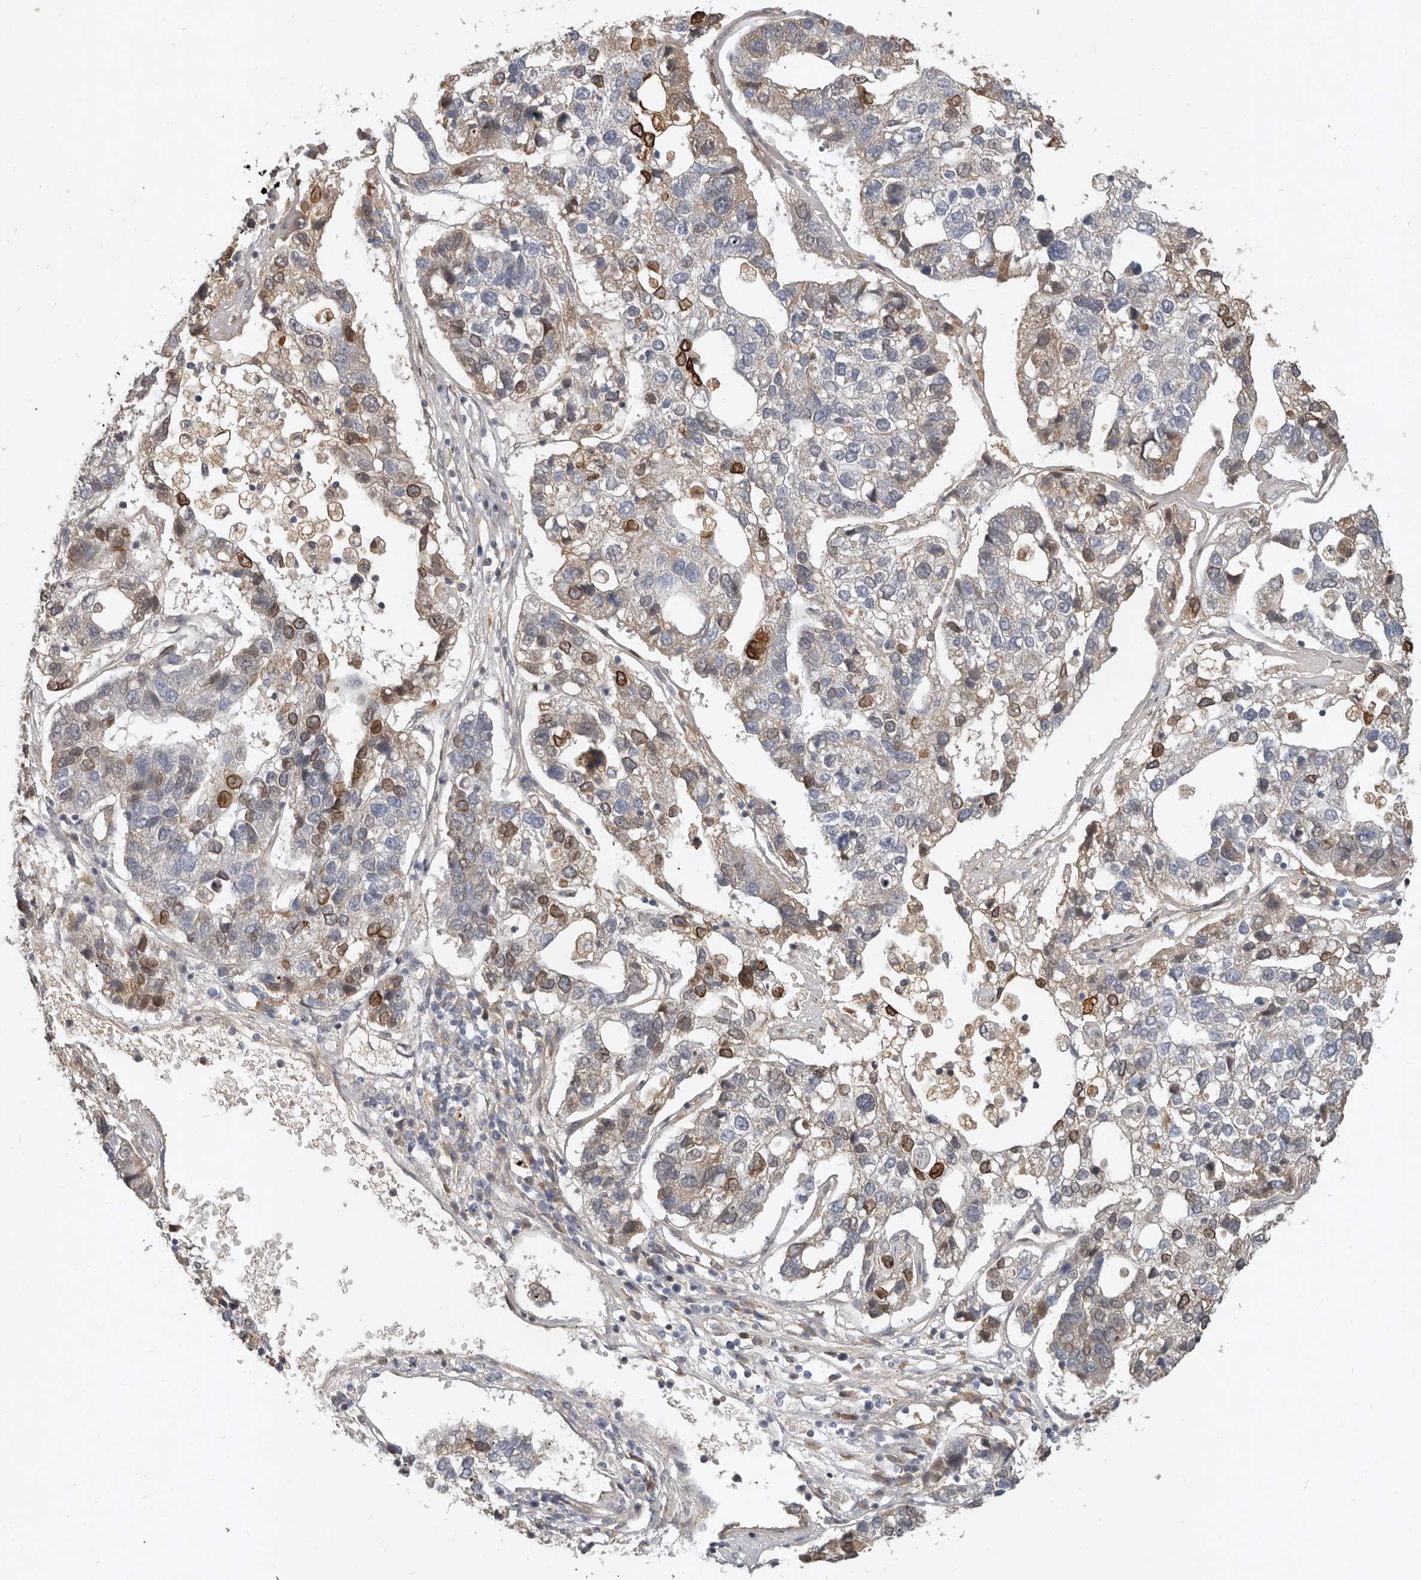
{"staining": {"intensity": "moderate", "quantity": "<25%", "location": "nuclear"}, "tissue": "pancreatic cancer", "cell_type": "Tumor cells", "image_type": "cancer", "snomed": [{"axis": "morphology", "description": "Adenocarcinoma, NOS"}, {"axis": "topography", "description": "Pancreas"}], "caption": "DAB (3,3'-diaminobenzidine) immunohistochemical staining of pancreatic adenocarcinoma shows moderate nuclear protein positivity in about <25% of tumor cells. Using DAB (brown) and hematoxylin (blue) stains, captured at high magnification using brightfield microscopy.", "gene": "MICALL2", "patient": {"sex": "female", "age": 61}}